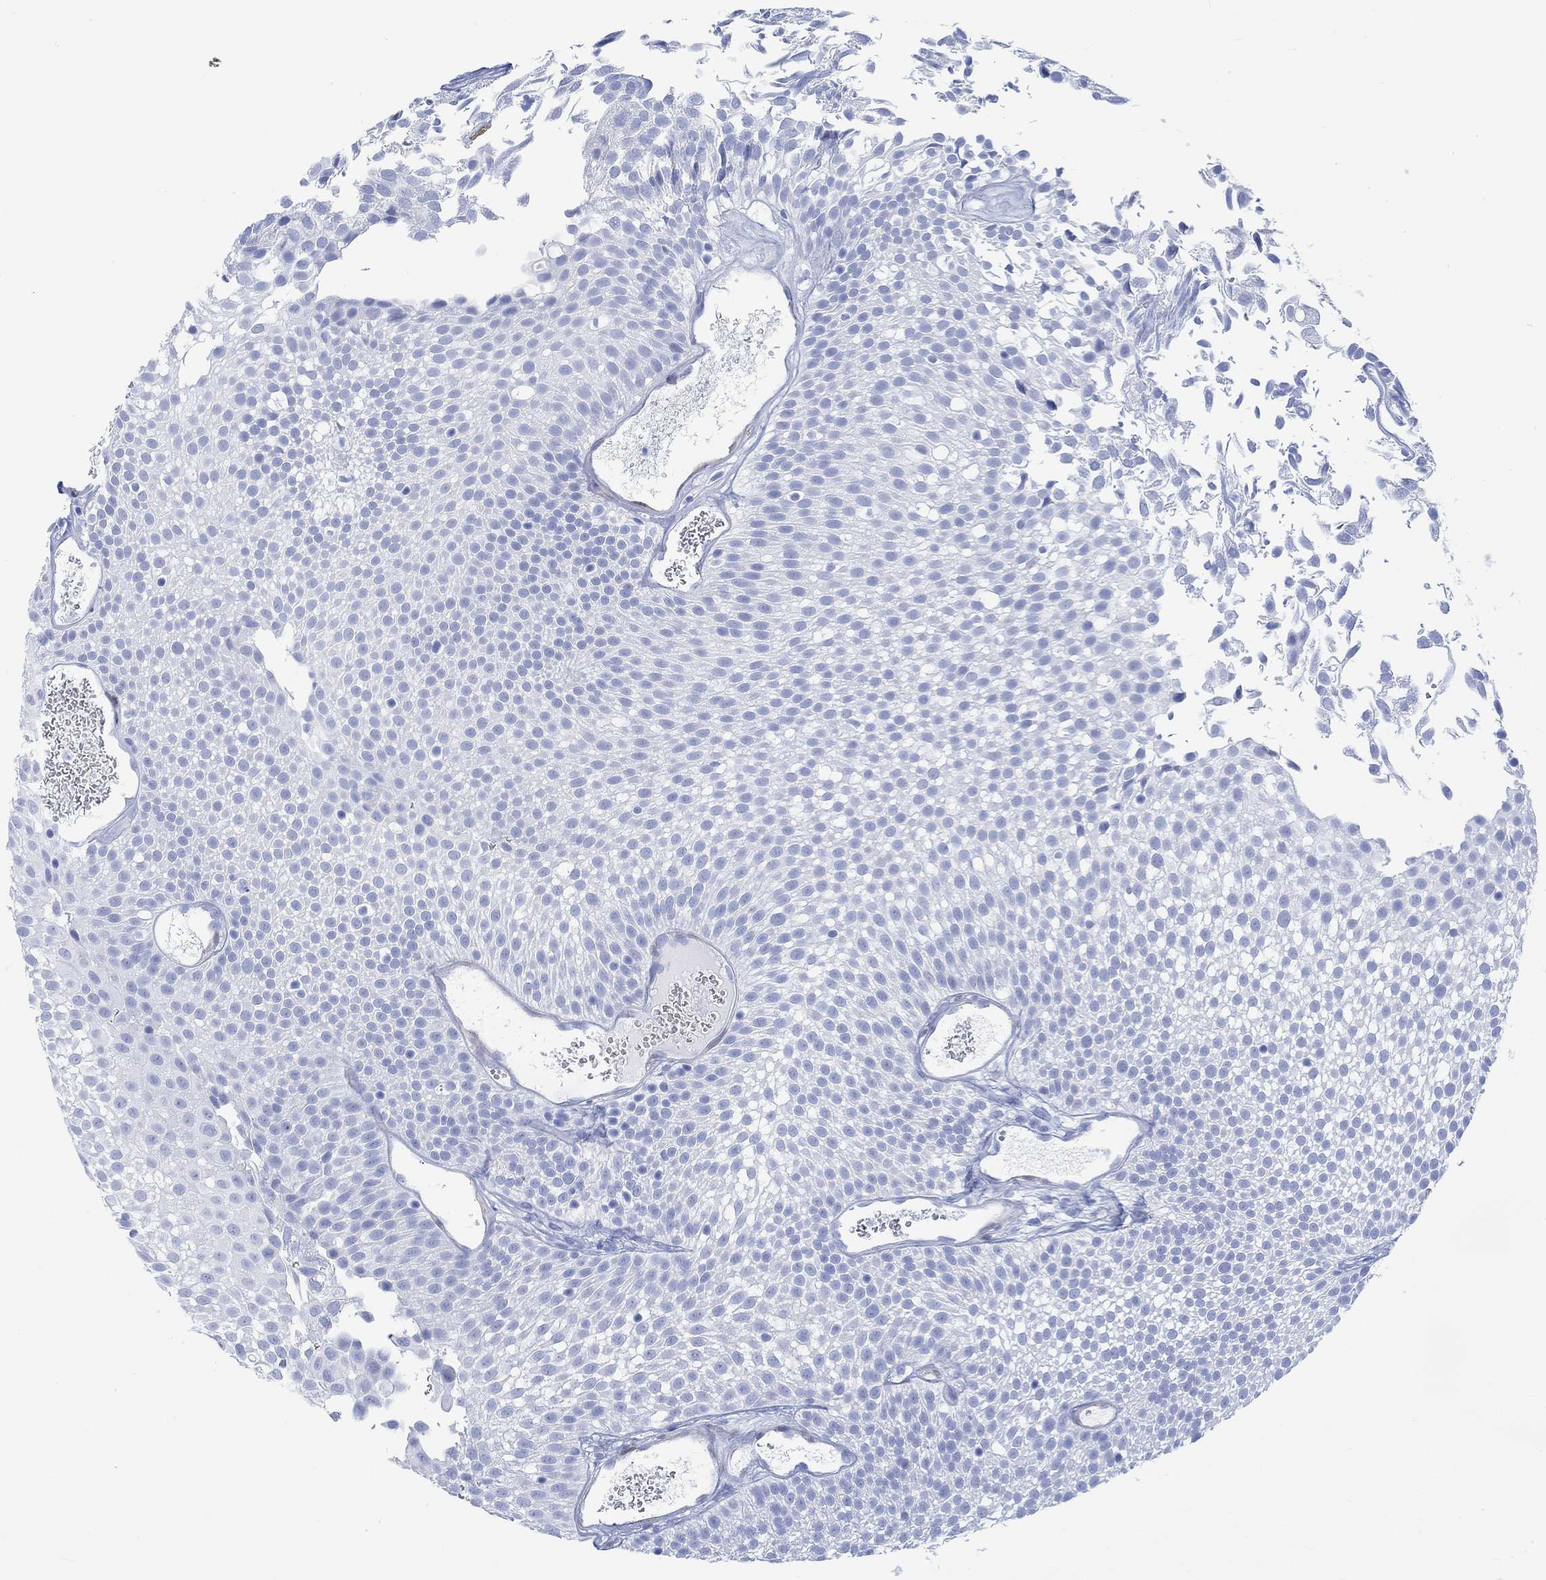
{"staining": {"intensity": "negative", "quantity": "none", "location": "none"}, "tissue": "urothelial cancer", "cell_type": "Tumor cells", "image_type": "cancer", "snomed": [{"axis": "morphology", "description": "Urothelial carcinoma, Low grade"}, {"axis": "topography", "description": "Urinary bladder"}], "caption": "Protein analysis of urothelial cancer displays no significant staining in tumor cells.", "gene": "TPPP3", "patient": {"sex": "male", "age": 52}}